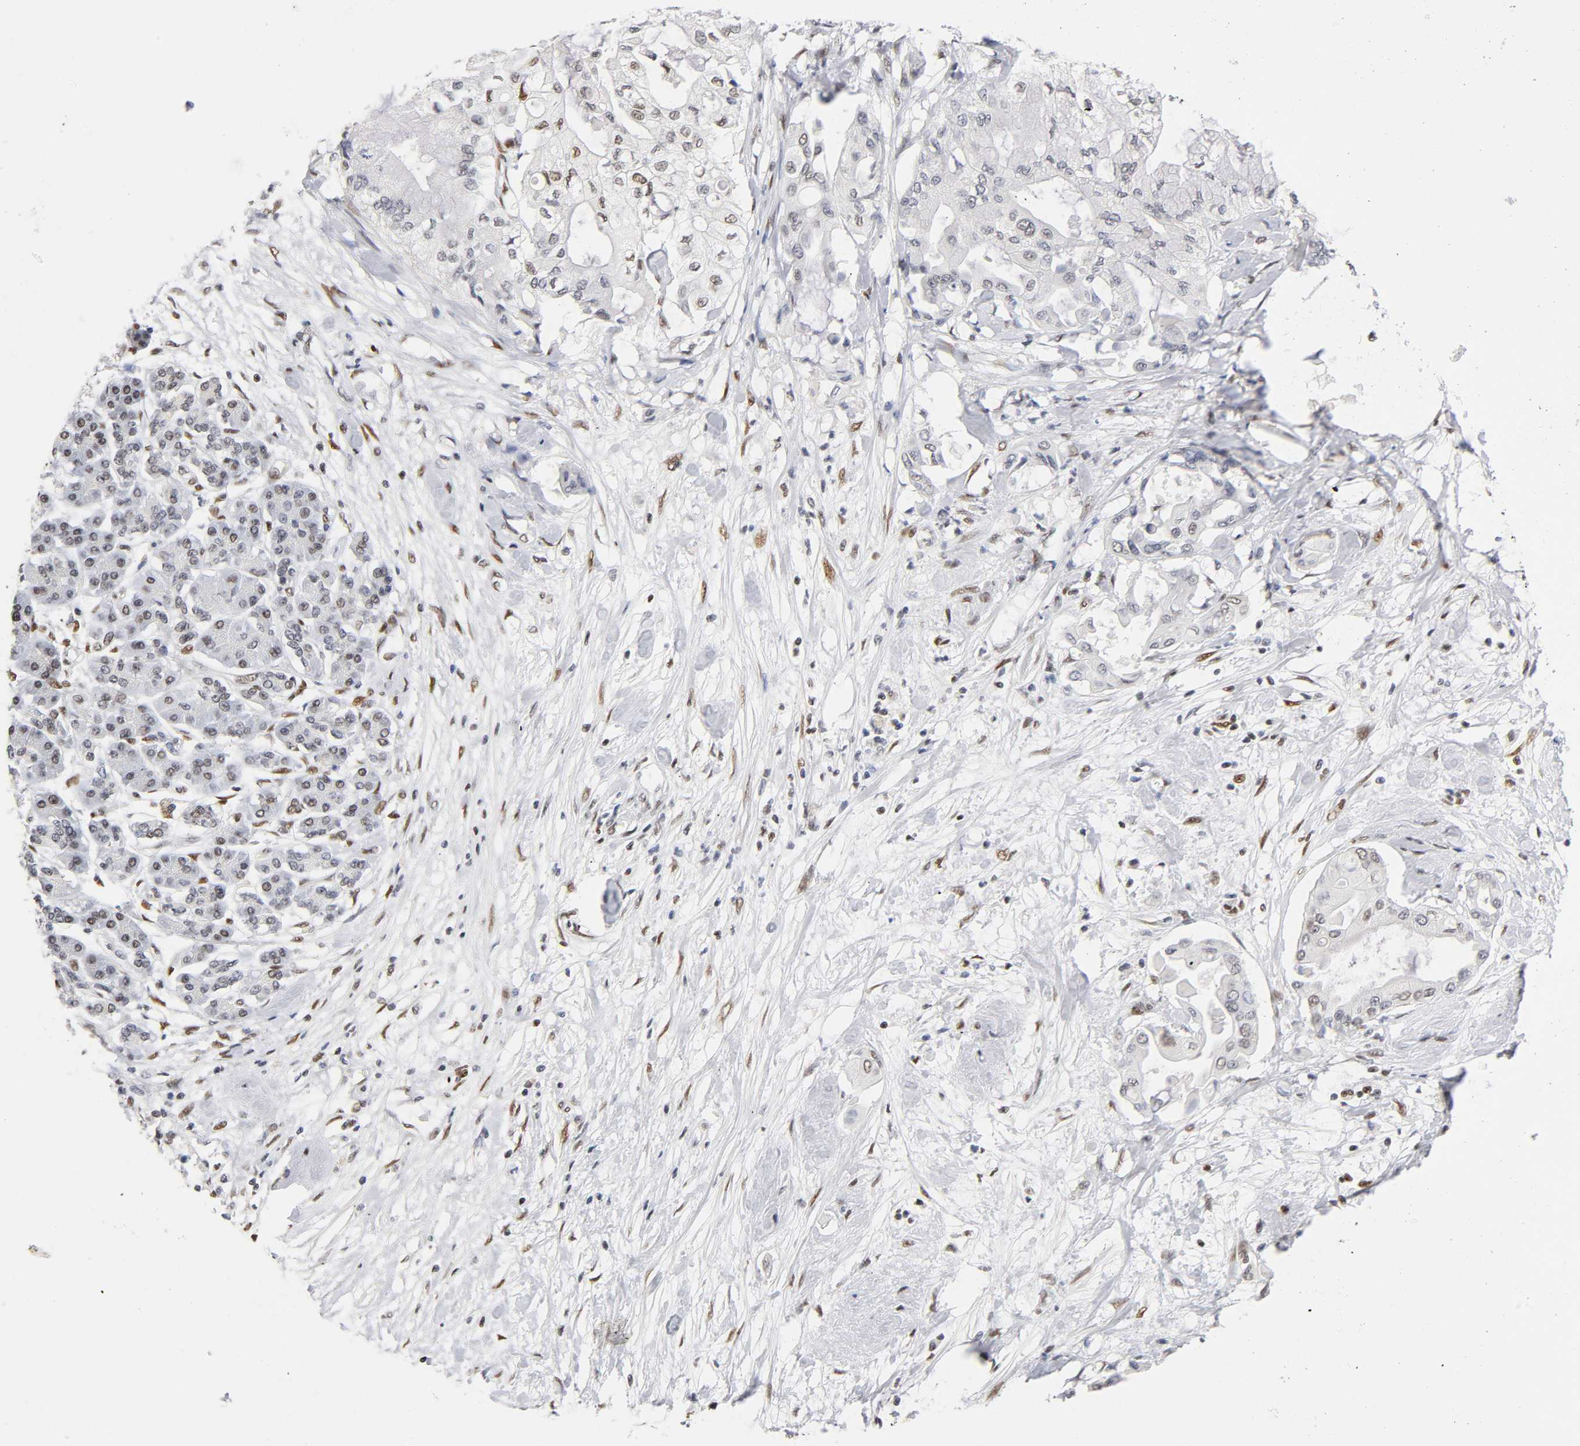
{"staining": {"intensity": "weak", "quantity": "25%-75%", "location": "nuclear"}, "tissue": "pancreatic cancer", "cell_type": "Tumor cells", "image_type": "cancer", "snomed": [{"axis": "morphology", "description": "Adenocarcinoma, NOS"}, {"axis": "morphology", "description": "Adenocarcinoma, metastatic, NOS"}, {"axis": "topography", "description": "Lymph node"}, {"axis": "topography", "description": "Pancreas"}, {"axis": "topography", "description": "Duodenum"}], "caption": "Pancreatic metastatic adenocarcinoma stained with a protein marker displays weak staining in tumor cells.", "gene": "NR3C1", "patient": {"sex": "female", "age": 64}}